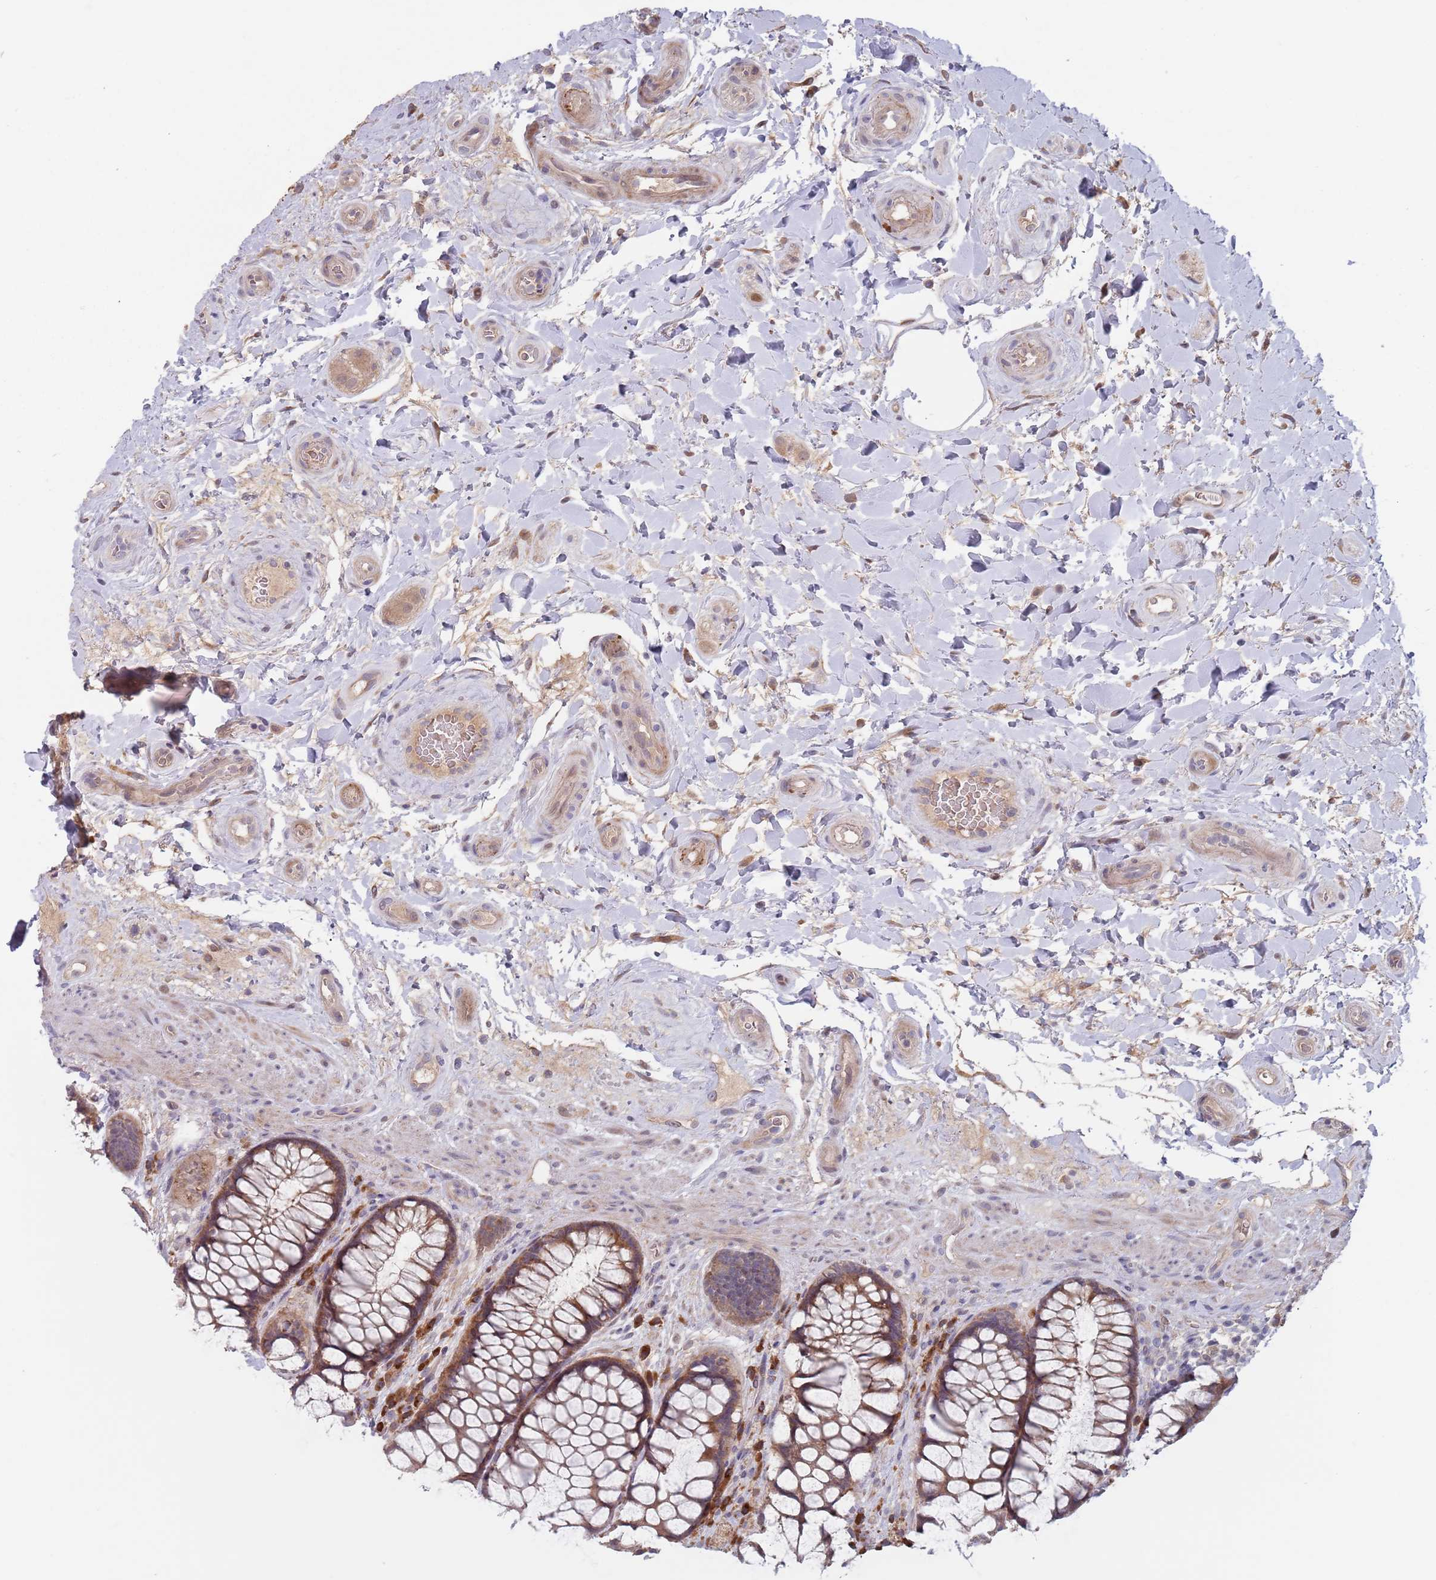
{"staining": {"intensity": "moderate", "quantity": ">75%", "location": "cytoplasmic/membranous"}, "tissue": "rectum", "cell_type": "Glandular cells", "image_type": "normal", "snomed": [{"axis": "morphology", "description": "Normal tissue, NOS"}, {"axis": "topography", "description": "Rectum"}], "caption": "Immunohistochemical staining of normal human rectum exhibits >75% levels of moderate cytoplasmic/membranous protein expression in about >75% of glandular cells. Nuclei are stained in blue.", "gene": "ZNF140", "patient": {"sex": "female", "age": 58}}